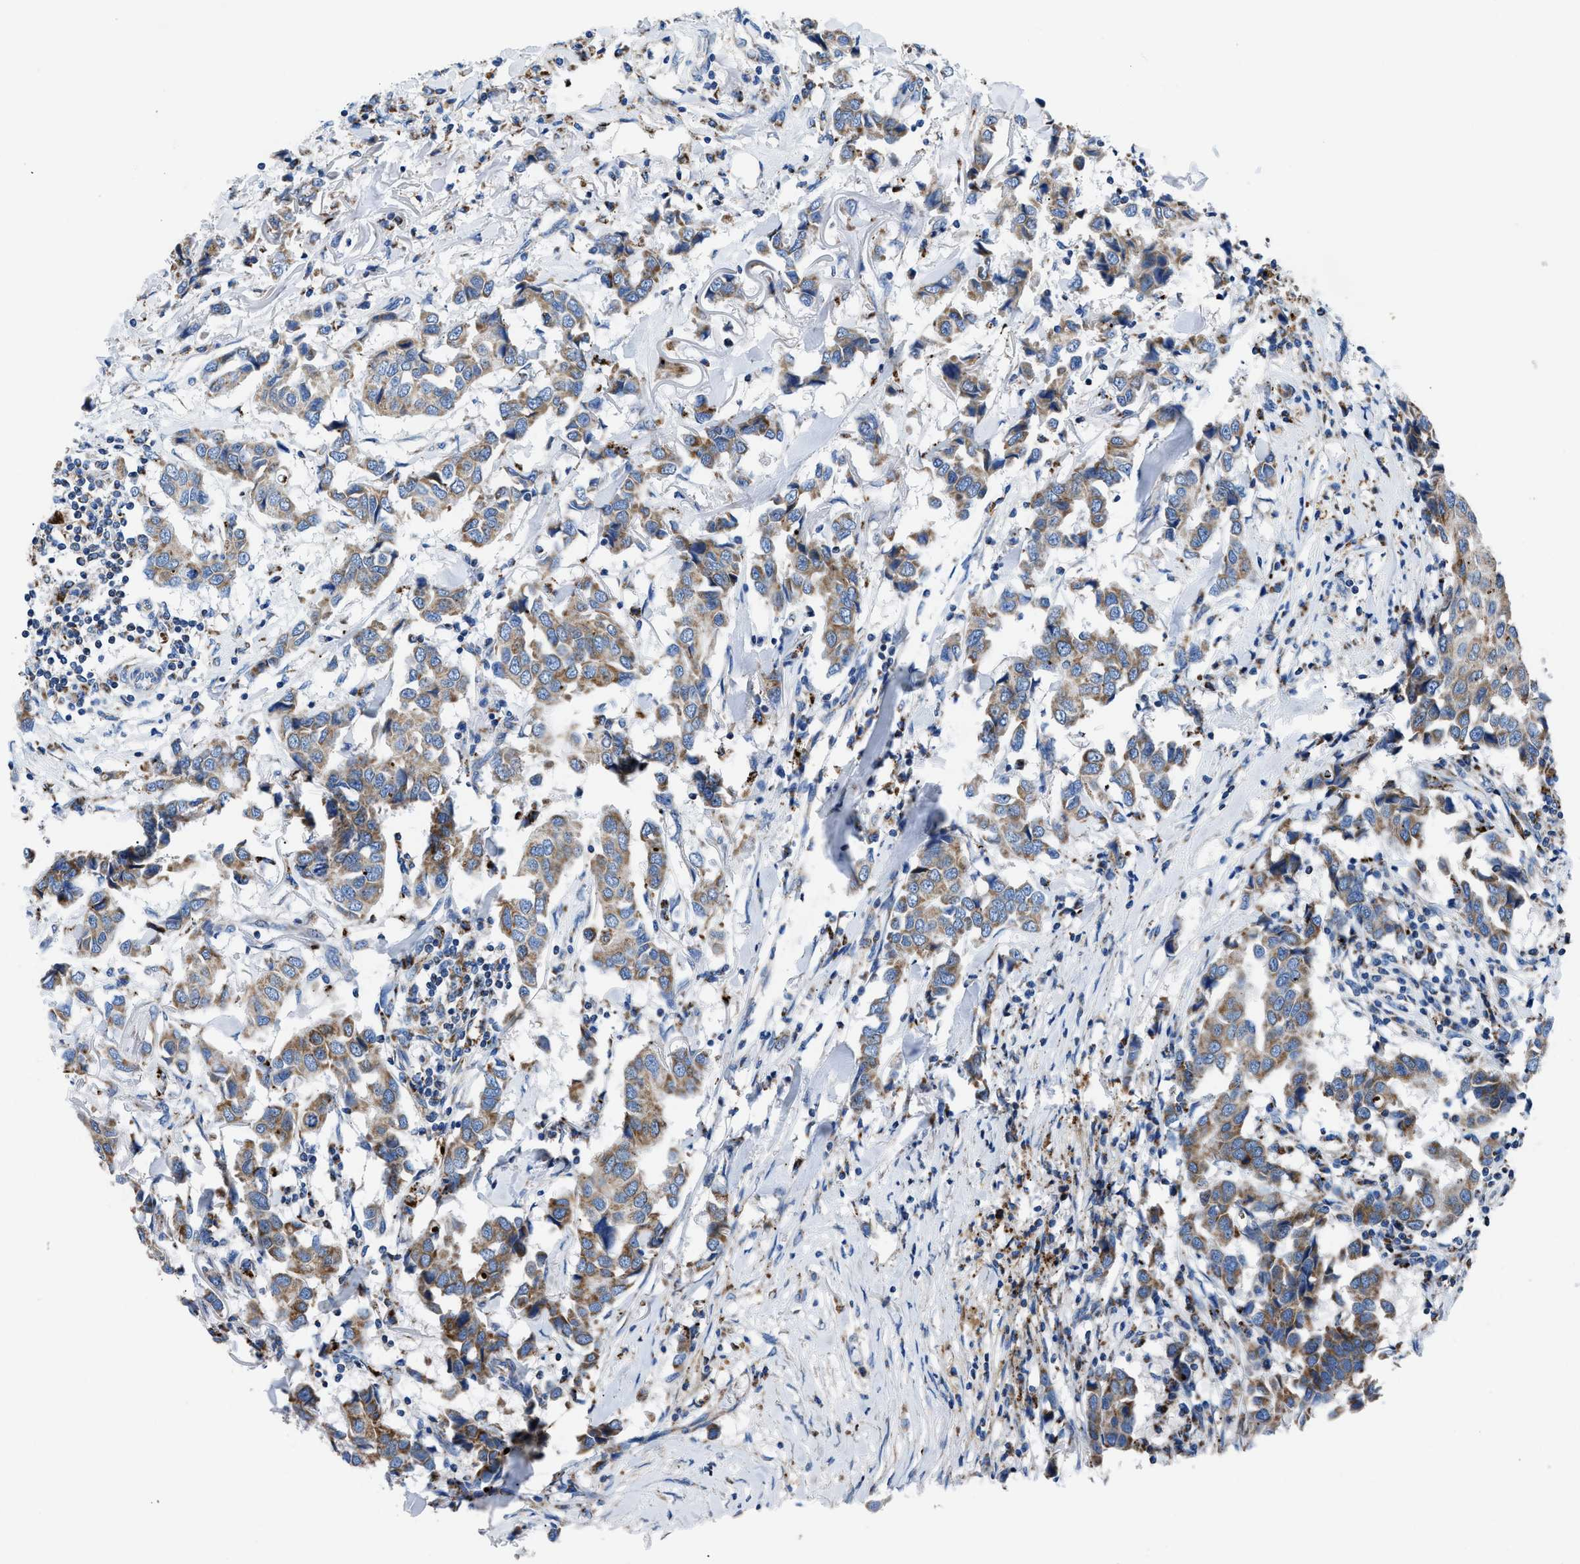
{"staining": {"intensity": "moderate", "quantity": "25%-75%", "location": "cytoplasmic/membranous"}, "tissue": "breast cancer", "cell_type": "Tumor cells", "image_type": "cancer", "snomed": [{"axis": "morphology", "description": "Duct carcinoma"}, {"axis": "topography", "description": "Breast"}], "caption": "Brown immunohistochemical staining in human breast infiltrating ductal carcinoma shows moderate cytoplasmic/membranous expression in approximately 25%-75% of tumor cells.", "gene": "ZDHHC3", "patient": {"sex": "female", "age": 80}}